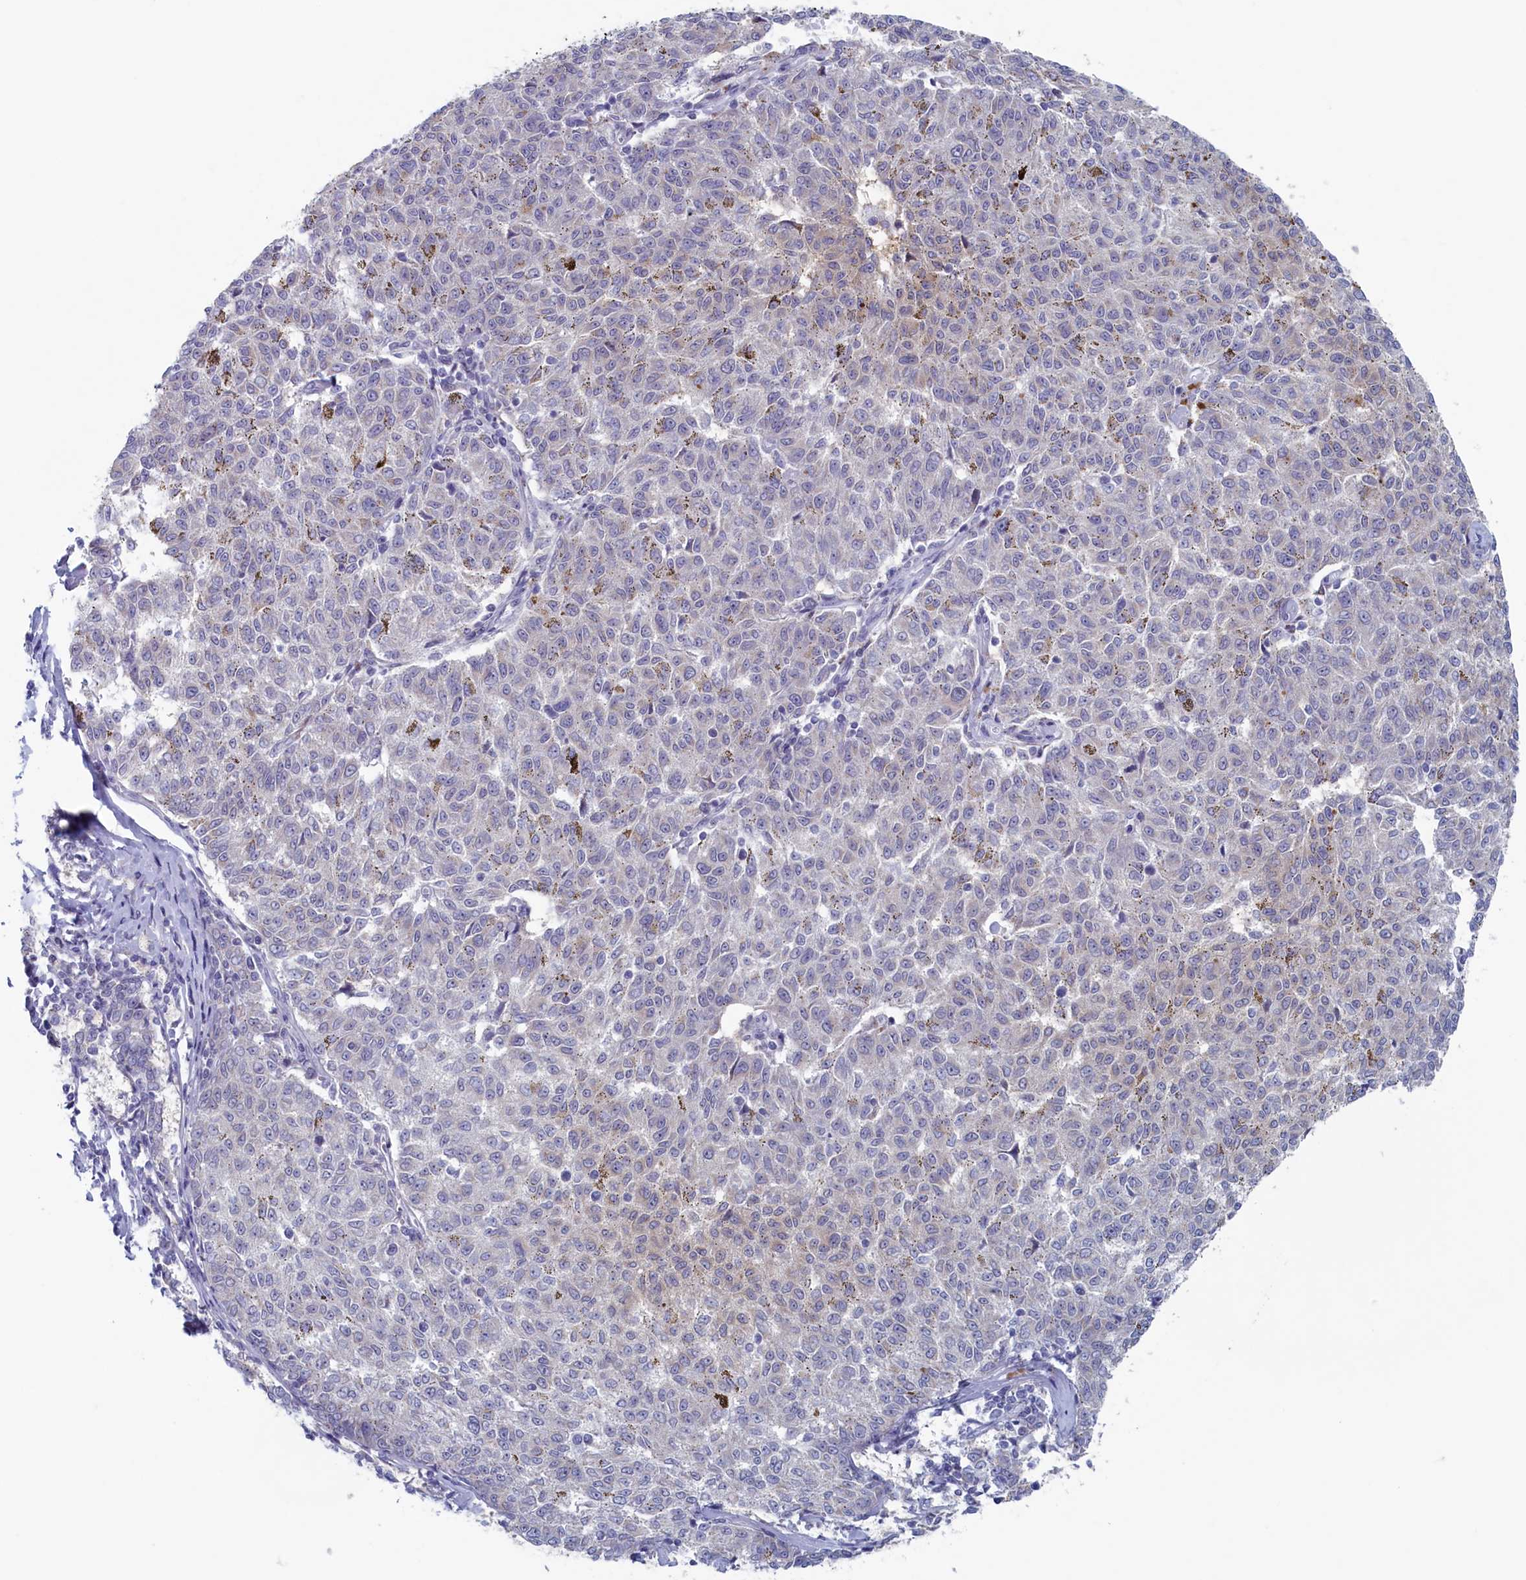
{"staining": {"intensity": "negative", "quantity": "none", "location": "none"}, "tissue": "melanoma", "cell_type": "Tumor cells", "image_type": "cancer", "snomed": [{"axis": "morphology", "description": "Malignant melanoma, NOS"}, {"axis": "topography", "description": "Skin"}], "caption": "The image demonstrates no staining of tumor cells in melanoma. The staining is performed using DAB brown chromogen with nuclei counter-stained in using hematoxylin.", "gene": "WDR76", "patient": {"sex": "female", "age": 72}}